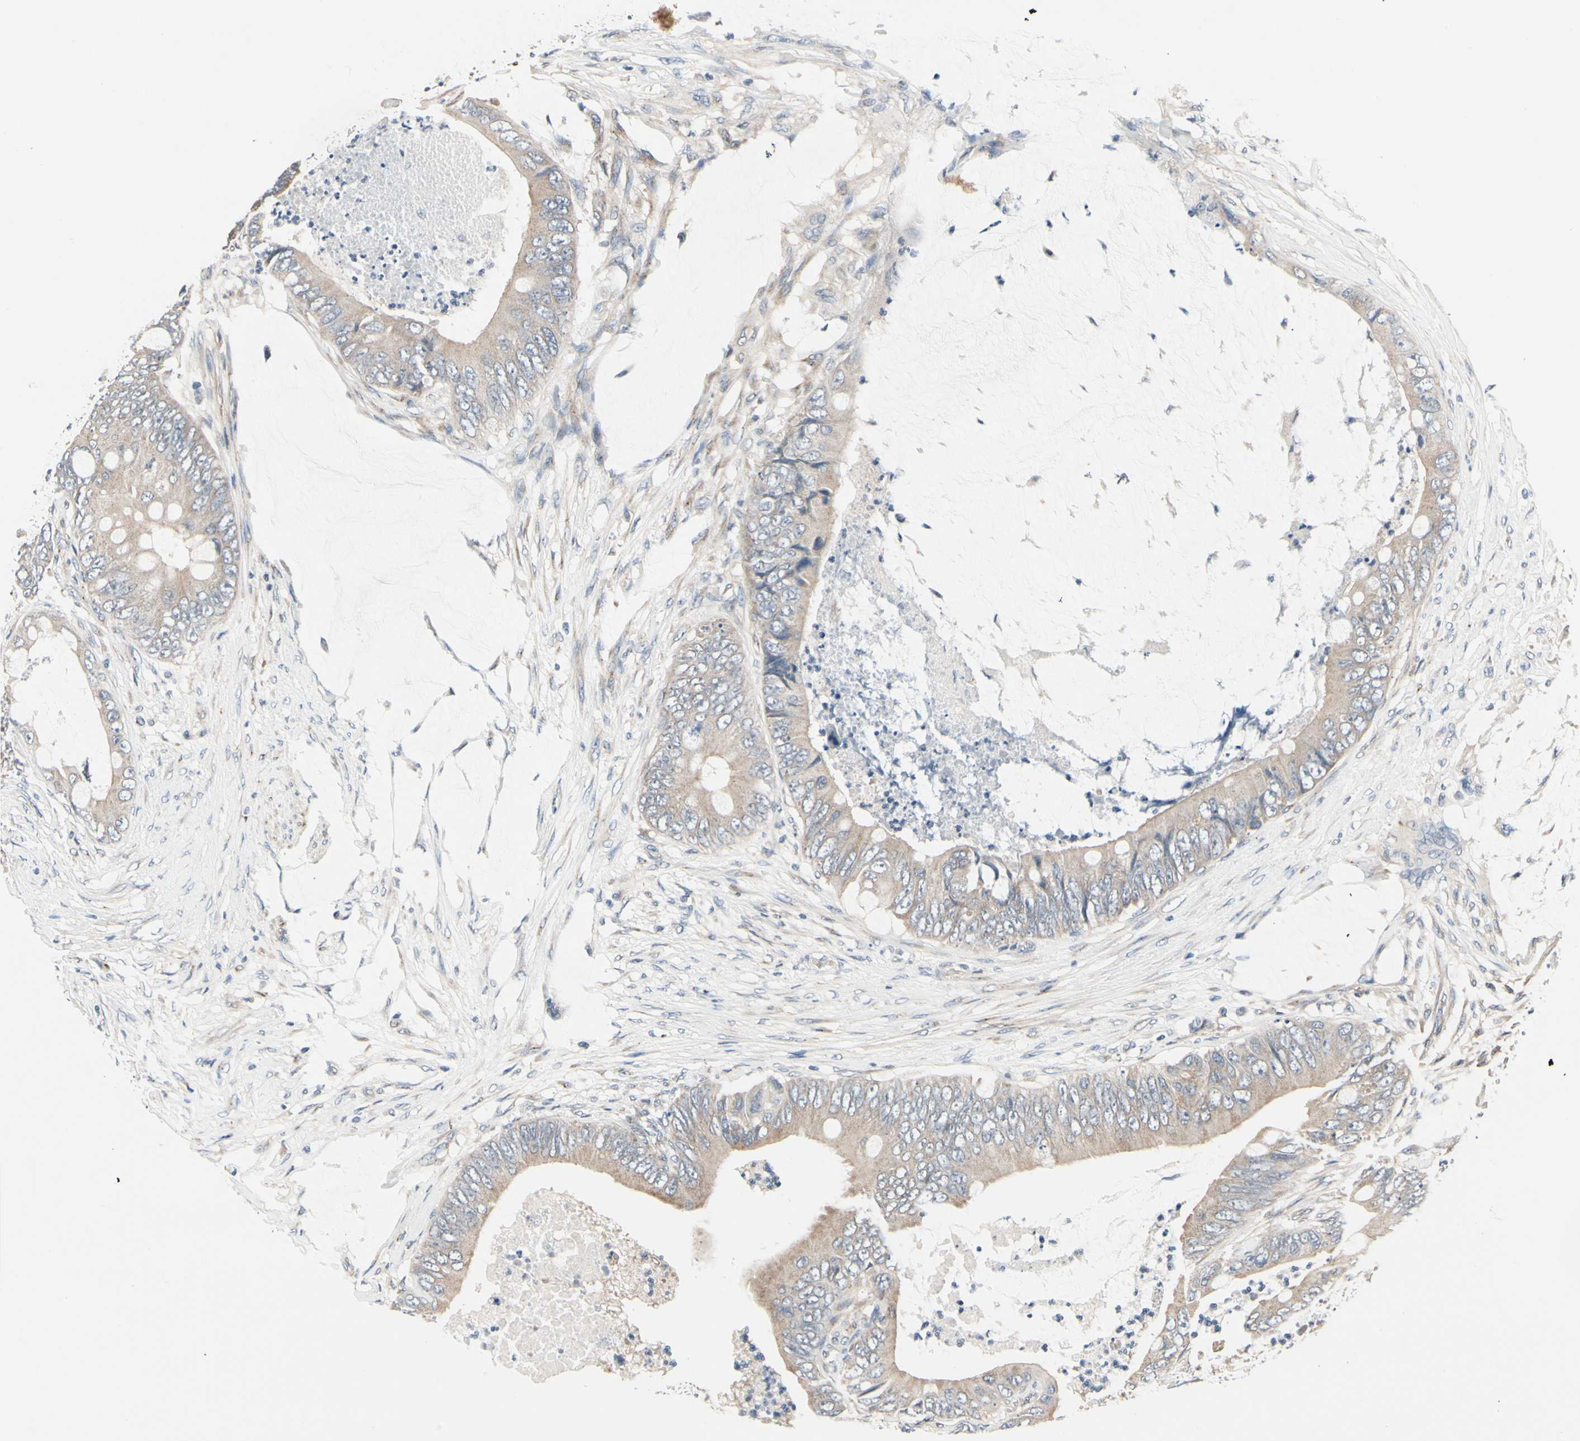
{"staining": {"intensity": "weak", "quantity": ">75%", "location": "cytoplasmic/membranous"}, "tissue": "colorectal cancer", "cell_type": "Tumor cells", "image_type": "cancer", "snomed": [{"axis": "morphology", "description": "Adenocarcinoma, NOS"}, {"axis": "topography", "description": "Rectum"}], "caption": "Colorectal adenocarcinoma was stained to show a protein in brown. There is low levels of weak cytoplasmic/membranous positivity in about >75% of tumor cells. The staining was performed using DAB (3,3'-diaminobenzidine) to visualize the protein expression in brown, while the nuclei were stained in blue with hematoxylin (Magnification: 20x).", "gene": "PRKAR2B", "patient": {"sex": "female", "age": 77}}